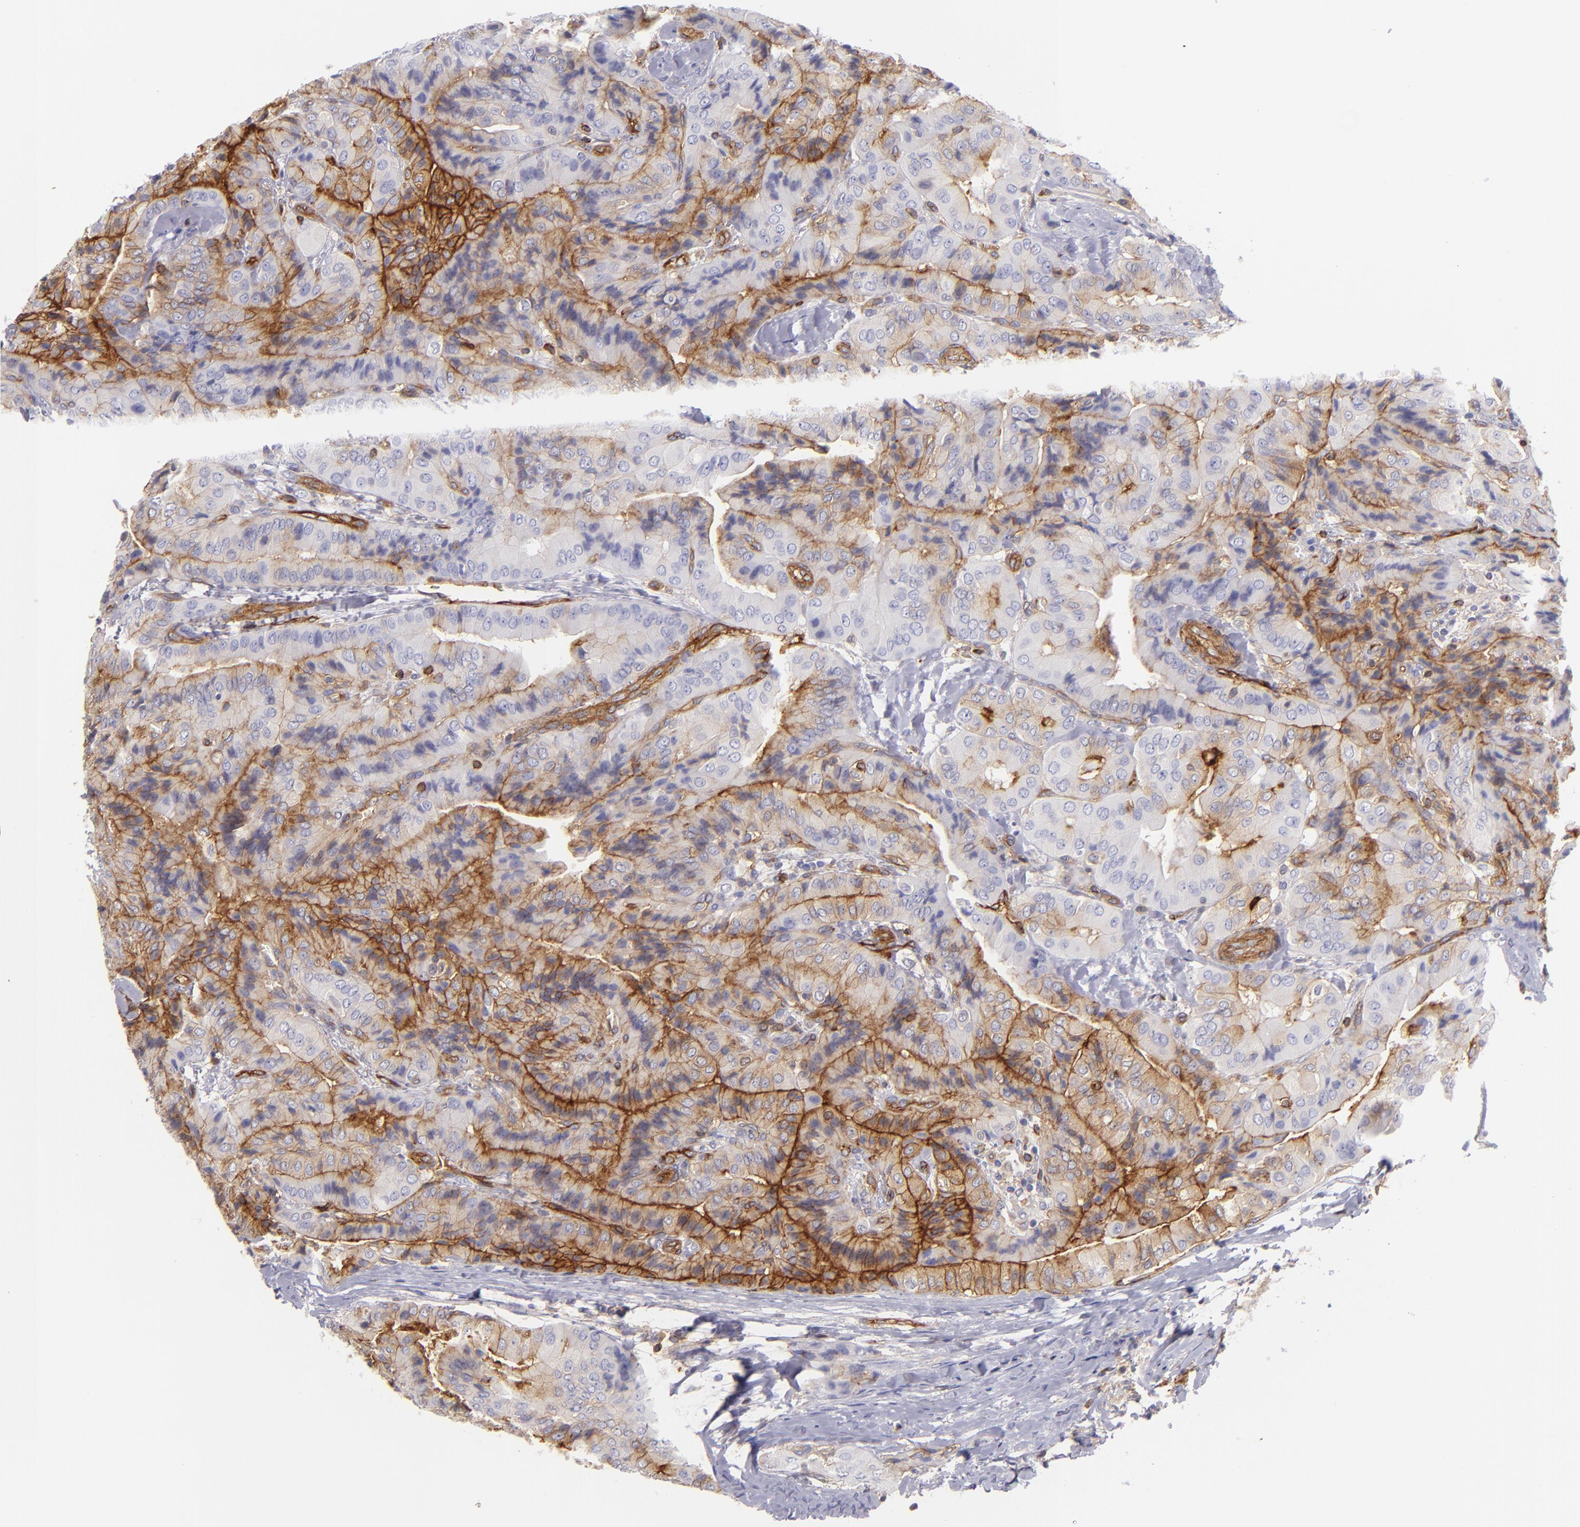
{"staining": {"intensity": "moderate", "quantity": "25%-75%", "location": "cytoplasmic/membranous"}, "tissue": "thyroid cancer", "cell_type": "Tumor cells", "image_type": "cancer", "snomed": [{"axis": "morphology", "description": "Papillary adenocarcinoma, NOS"}, {"axis": "topography", "description": "Thyroid gland"}], "caption": "This is a photomicrograph of immunohistochemistry staining of thyroid papillary adenocarcinoma, which shows moderate expression in the cytoplasmic/membranous of tumor cells.", "gene": "ENTPD1", "patient": {"sex": "female", "age": 71}}